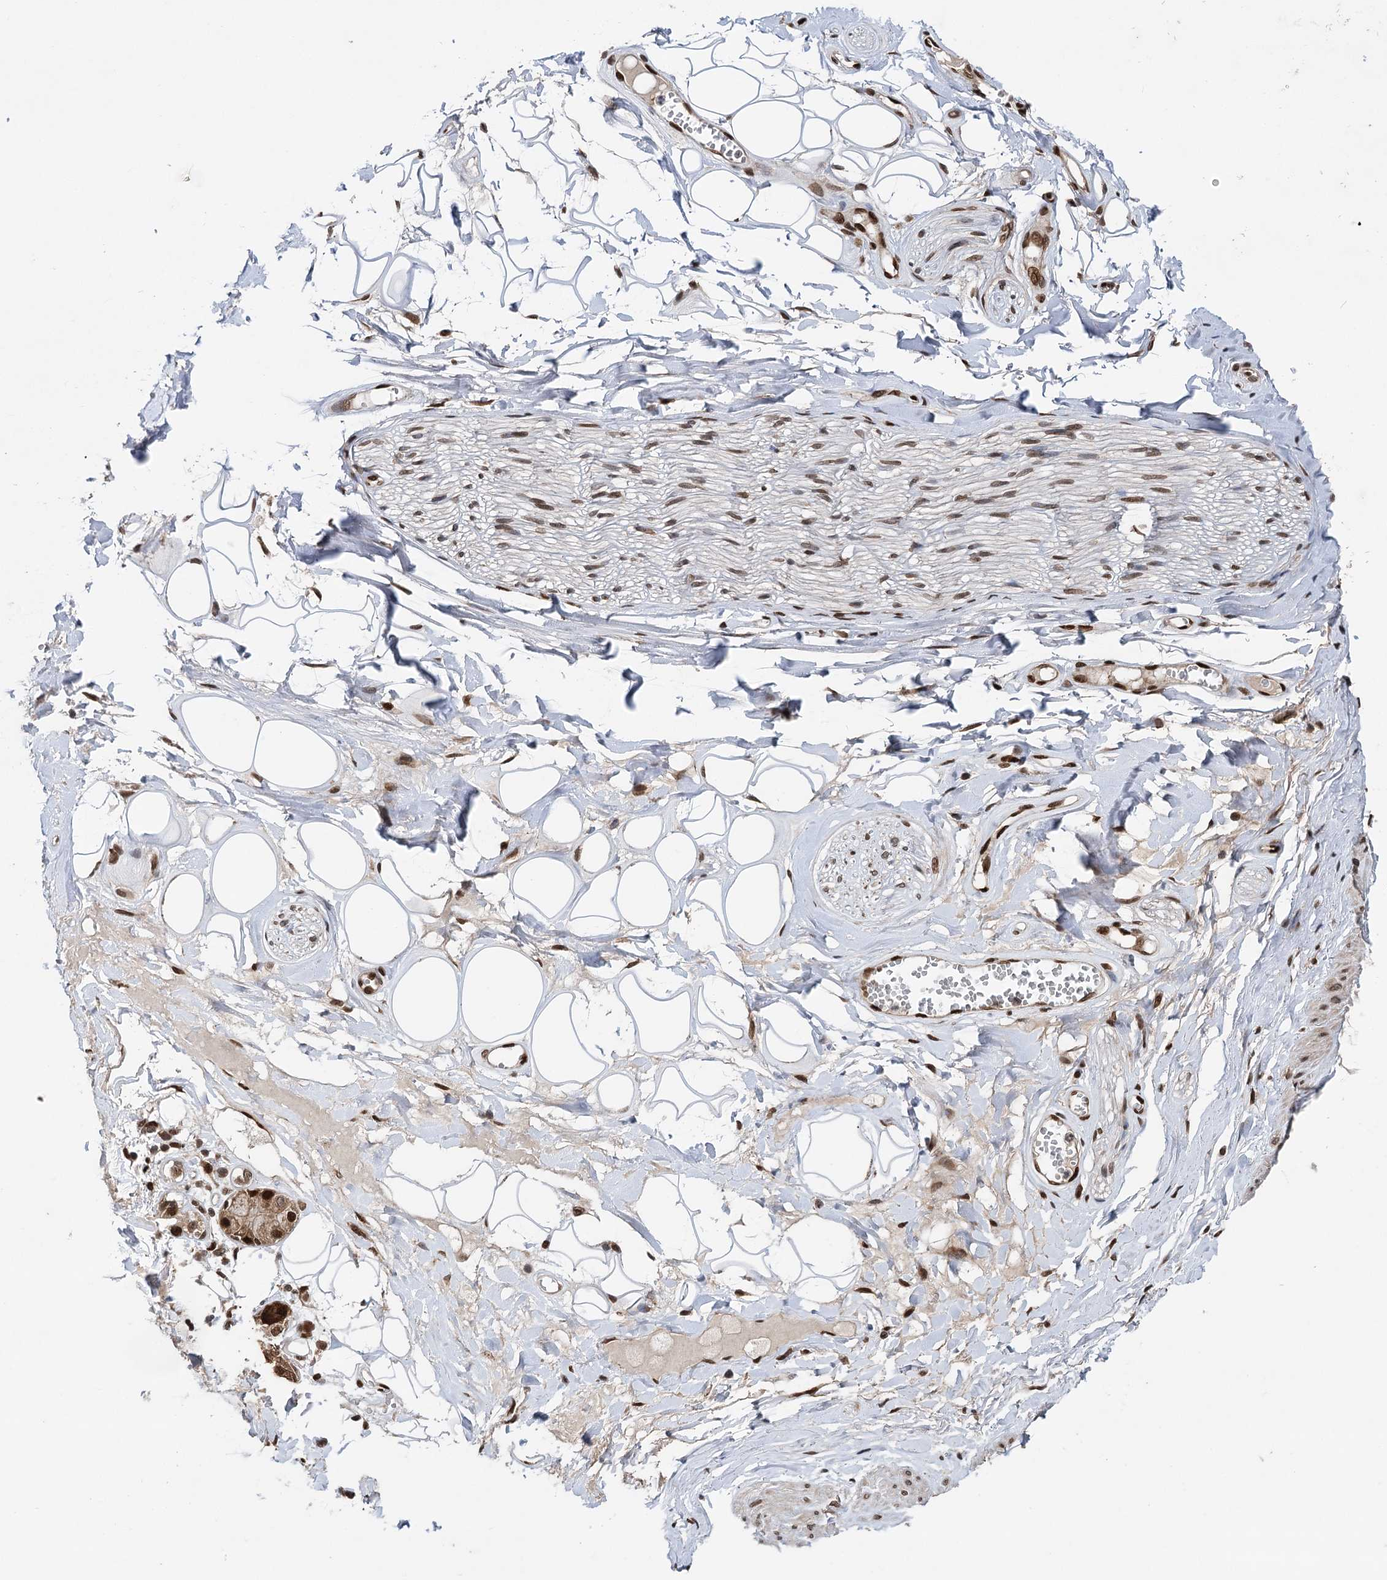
{"staining": {"intensity": "moderate", "quantity": ">75%", "location": "nuclear"}, "tissue": "adipose tissue", "cell_type": "Adipocytes", "image_type": "normal", "snomed": [{"axis": "morphology", "description": "Normal tissue, NOS"}, {"axis": "morphology", "description": "Inflammation, NOS"}, {"axis": "topography", "description": "Salivary gland"}, {"axis": "topography", "description": "Peripheral nerve tissue"}], "caption": "Immunohistochemical staining of unremarkable human adipose tissue shows >75% levels of moderate nuclear protein expression in approximately >75% of adipocytes. The protein is shown in brown color, while the nuclei are stained blue.", "gene": "MESD", "patient": {"sex": "female", "age": 75}}